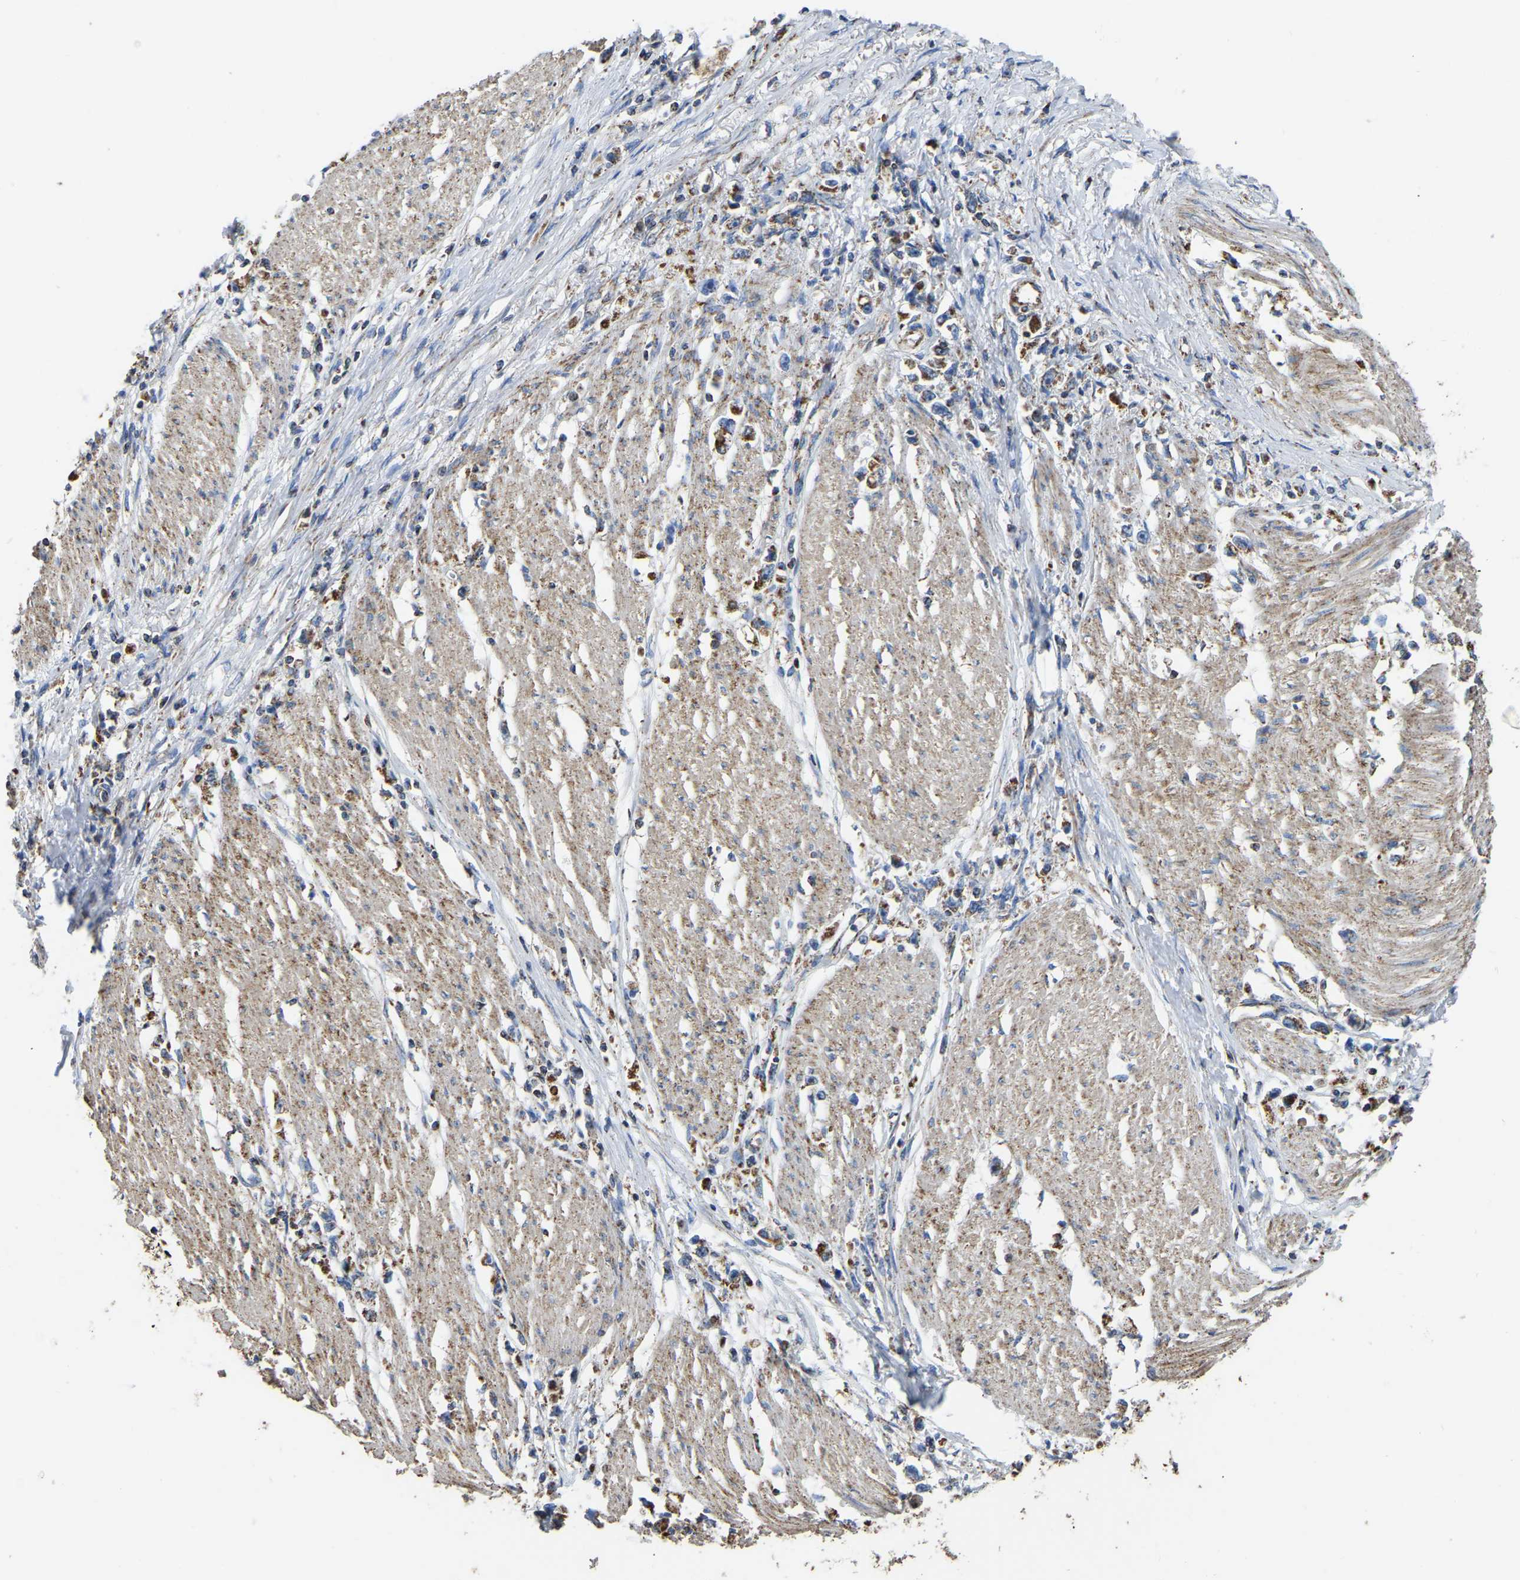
{"staining": {"intensity": "strong", "quantity": "25%-75%", "location": "cytoplasmic/membranous"}, "tissue": "stomach cancer", "cell_type": "Tumor cells", "image_type": "cancer", "snomed": [{"axis": "morphology", "description": "Adenocarcinoma, NOS"}, {"axis": "topography", "description": "Stomach"}], "caption": "The micrograph displays immunohistochemical staining of adenocarcinoma (stomach). There is strong cytoplasmic/membranous staining is appreciated in approximately 25%-75% of tumor cells. The protein of interest is stained brown, and the nuclei are stained in blue (DAB (3,3'-diaminobenzidine) IHC with brightfield microscopy, high magnification).", "gene": "ETFA", "patient": {"sex": "female", "age": 59}}